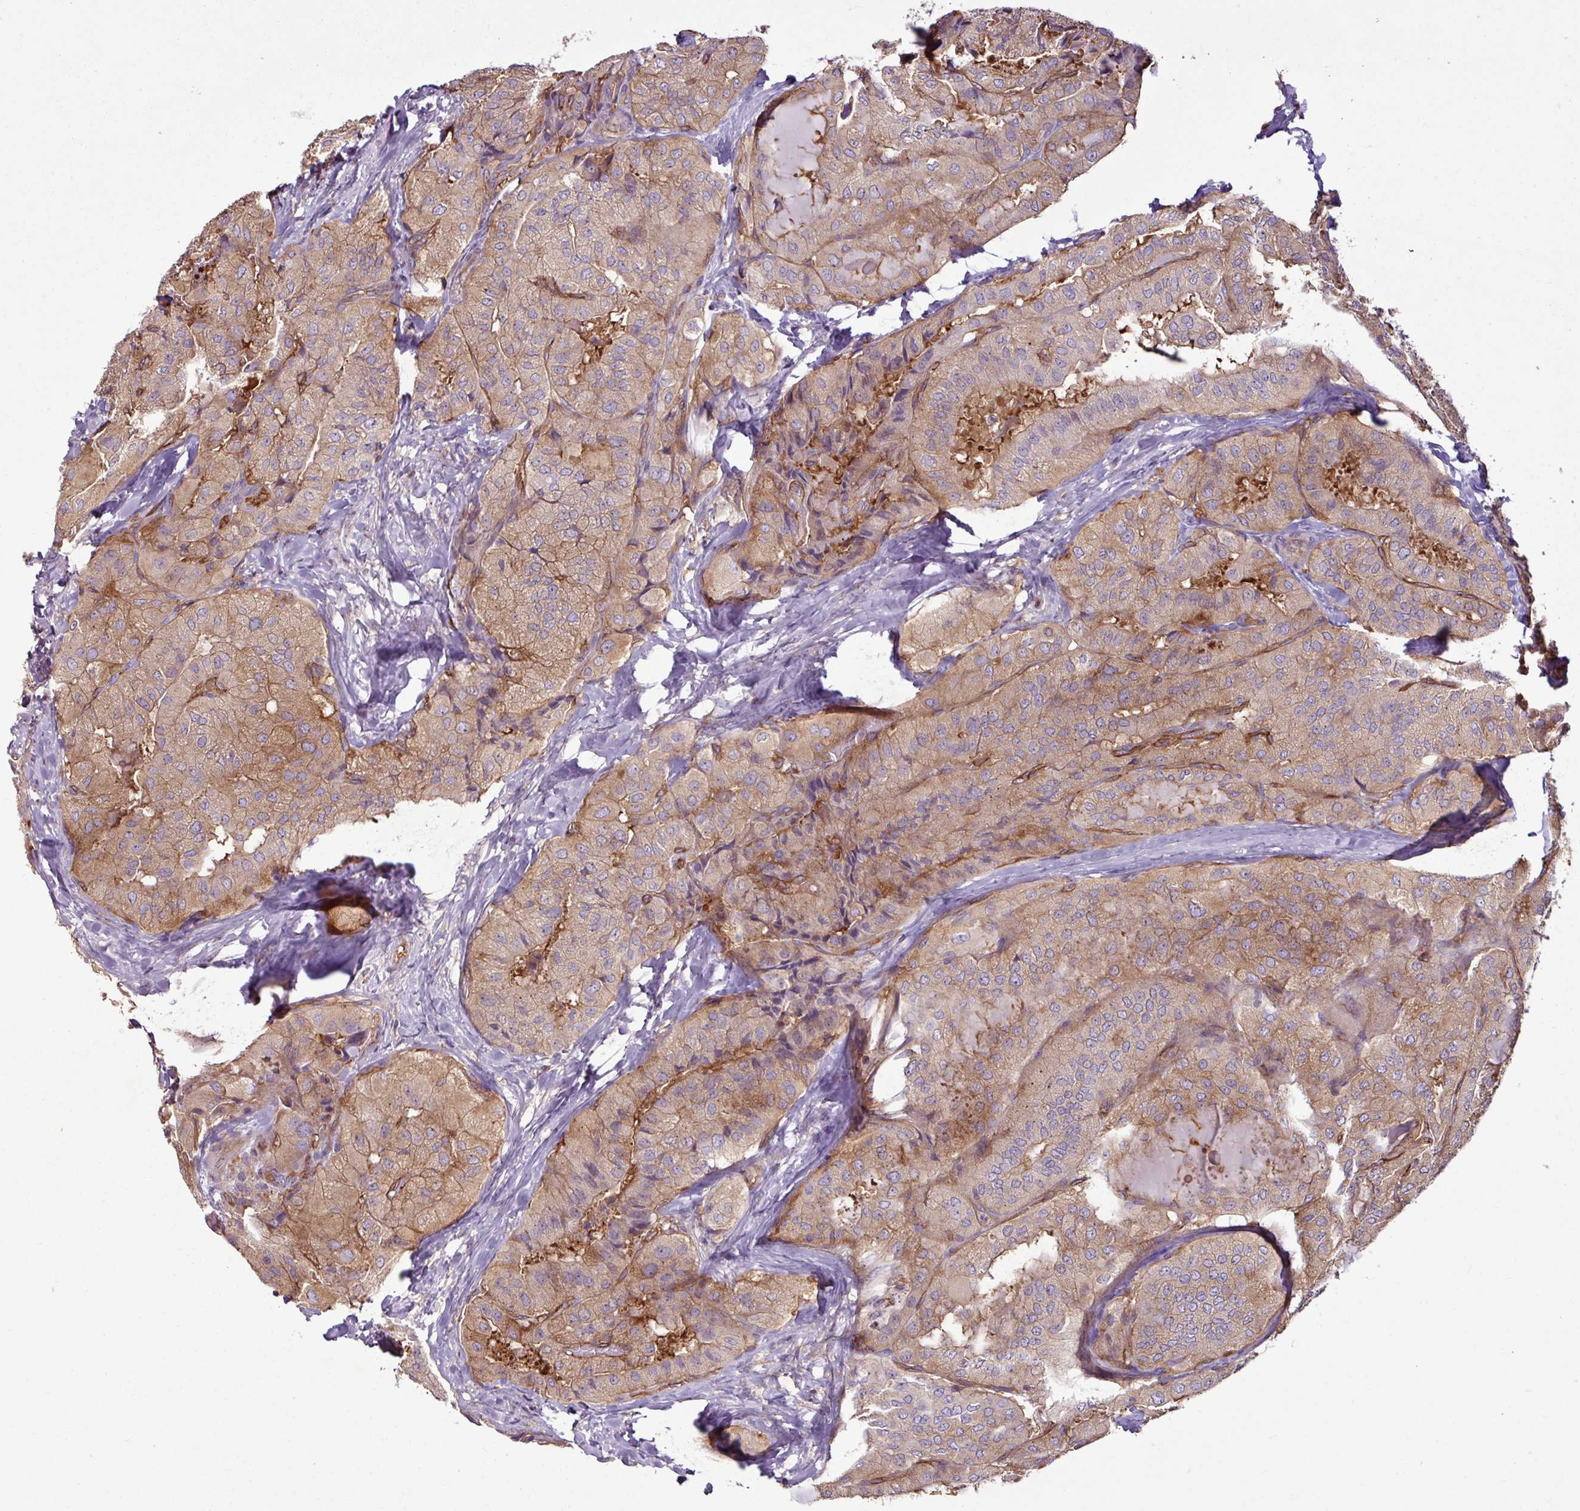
{"staining": {"intensity": "weak", "quantity": ">75%", "location": "cytoplasmic/membranous"}, "tissue": "thyroid cancer", "cell_type": "Tumor cells", "image_type": "cancer", "snomed": [{"axis": "morphology", "description": "Normal tissue, NOS"}, {"axis": "morphology", "description": "Papillary adenocarcinoma, NOS"}, {"axis": "topography", "description": "Thyroid gland"}], "caption": "Protein expression by immunohistochemistry demonstrates weak cytoplasmic/membranous positivity in about >75% of tumor cells in thyroid cancer (papillary adenocarcinoma). Using DAB (3,3'-diaminobenzidine) (brown) and hematoxylin (blue) stains, captured at high magnification using brightfield microscopy.", "gene": "ZNF106", "patient": {"sex": "female", "age": 59}}